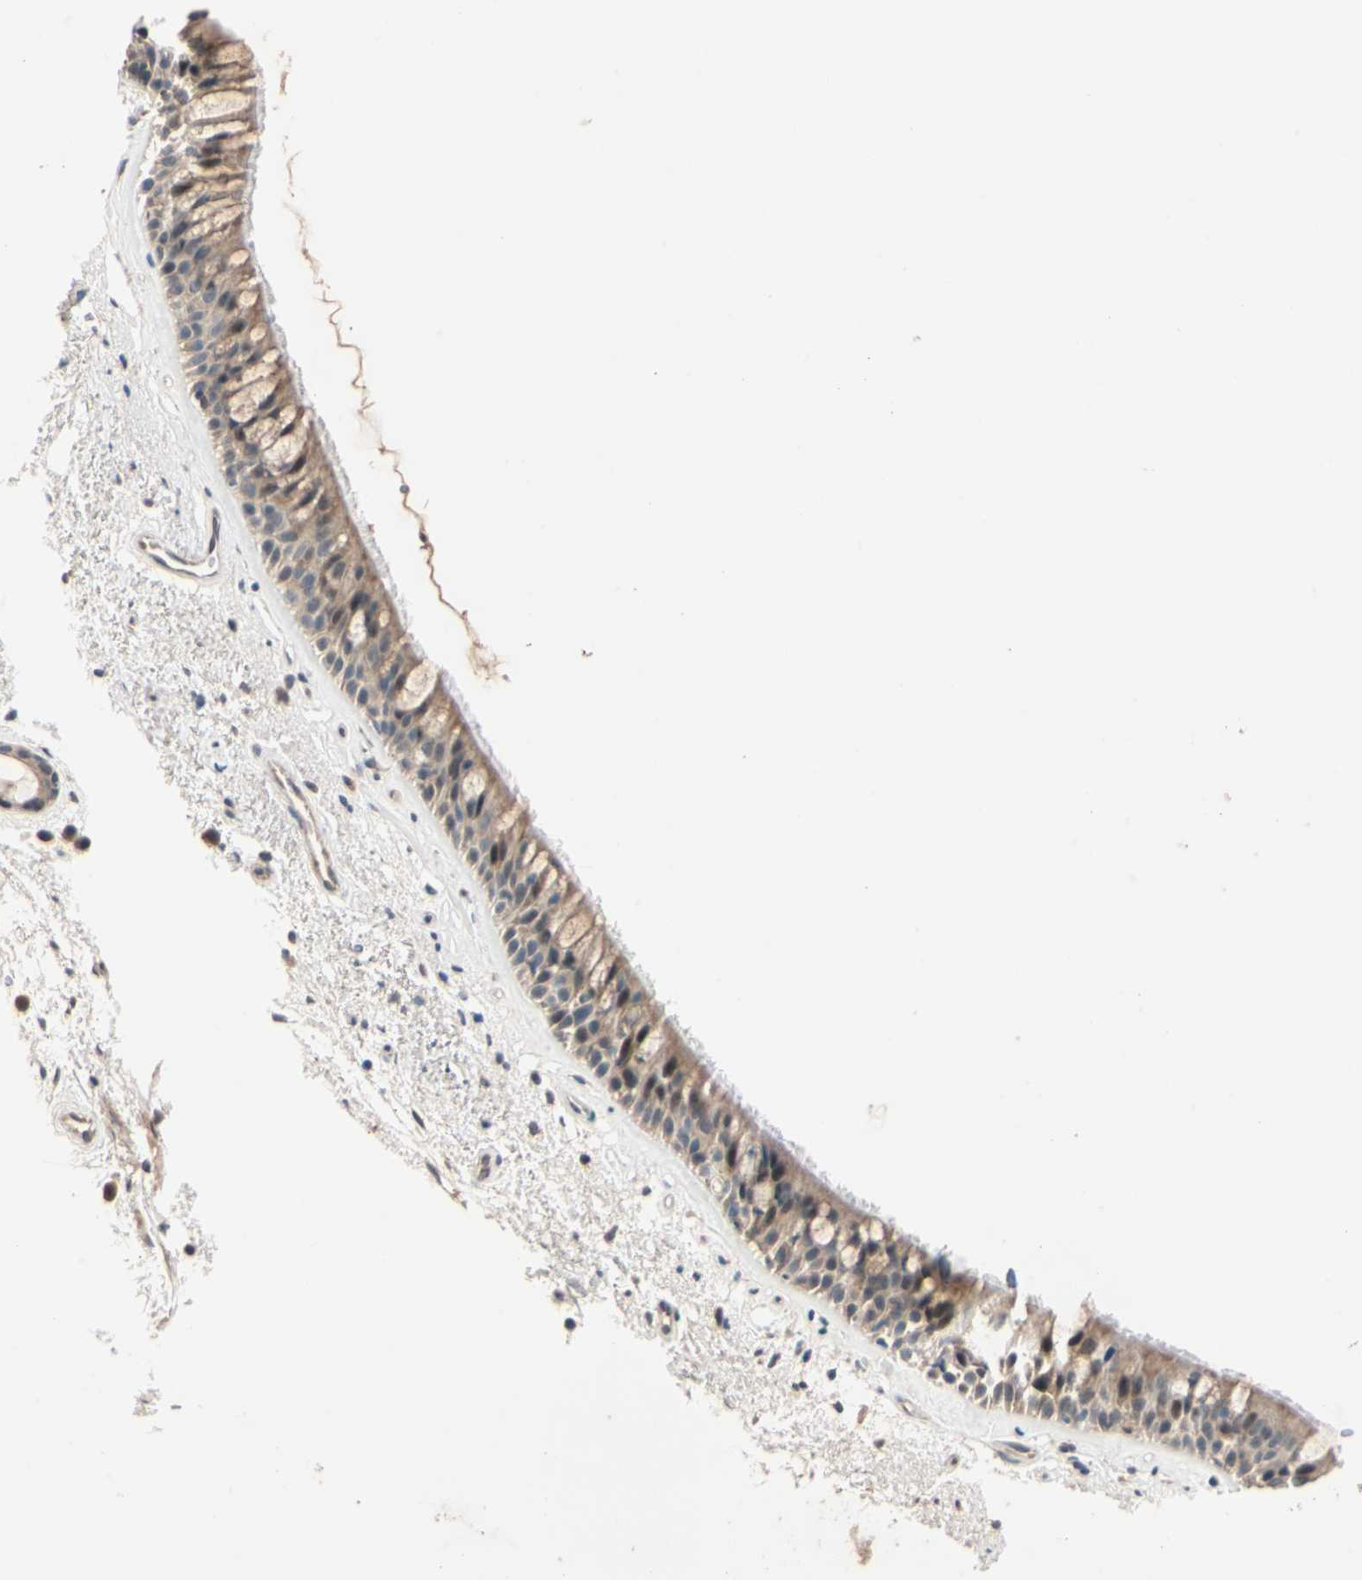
{"staining": {"intensity": "weak", "quantity": "25%-75%", "location": "cytoplasmic/membranous,nuclear"}, "tissue": "bronchus", "cell_type": "Respiratory epithelial cells", "image_type": "normal", "snomed": [{"axis": "morphology", "description": "Normal tissue, NOS"}, {"axis": "topography", "description": "Bronchus"}], "caption": "Approximately 25%-75% of respiratory epithelial cells in unremarkable human bronchus show weak cytoplasmic/membranous,nuclear protein expression as visualized by brown immunohistochemical staining.", "gene": "ACSL5", "patient": {"sex": "female", "age": 54}}